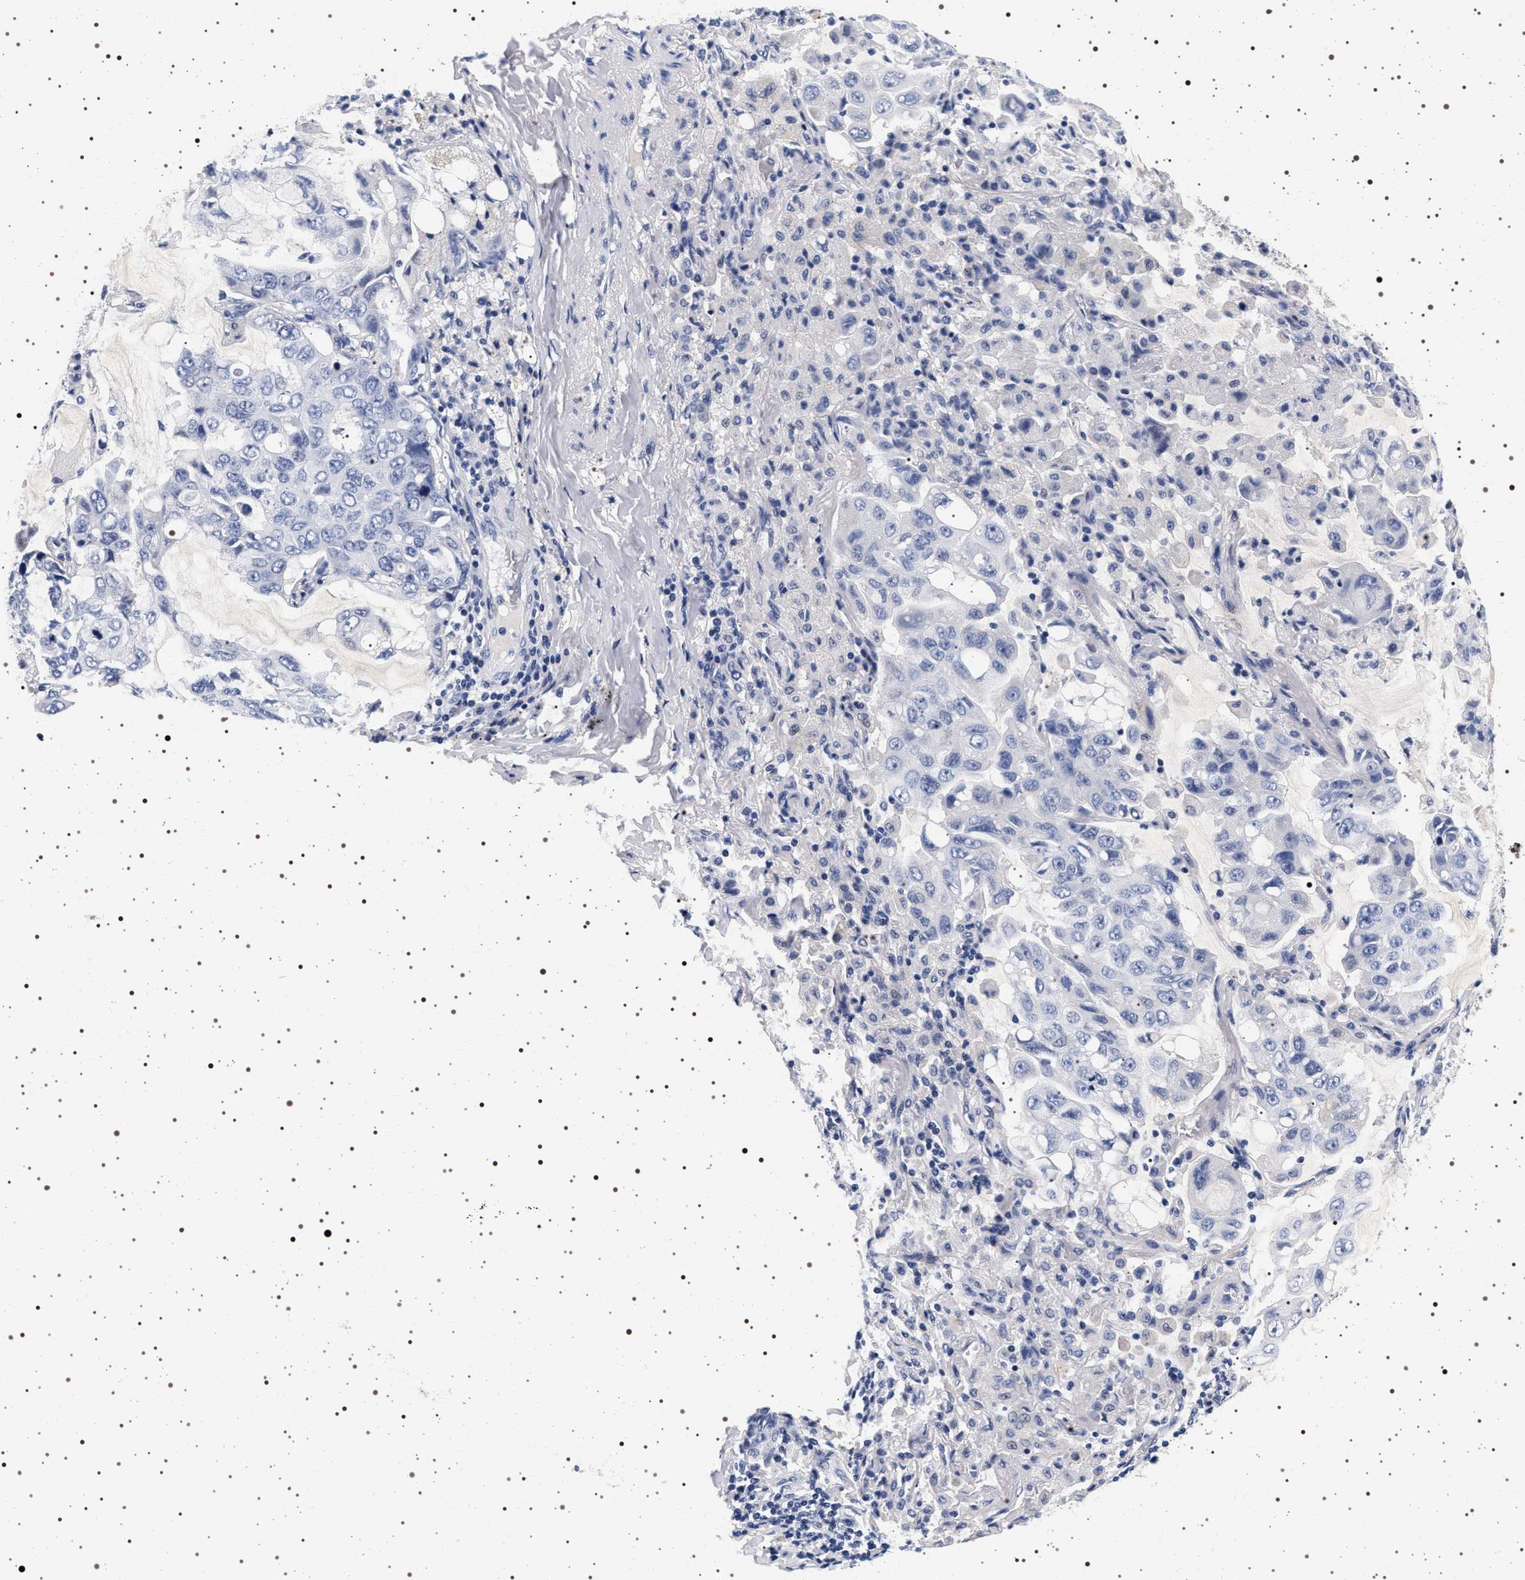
{"staining": {"intensity": "negative", "quantity": "none", "location": "none"}, "tissue": "lung cancer", "cell_type": "Tumor cells", "image_type": "cancer", "snomed": [{"axis": "morphology", "description": "Adenocarcinoma, NOS"}, {"axis": "topography", "description": "Lung"}], "caption": "Tumor cells are negative for protein expression in human adenocarcinoma (lung).", "gene": "MAPK10", "patient": {"sex": "male", "age": 64}}